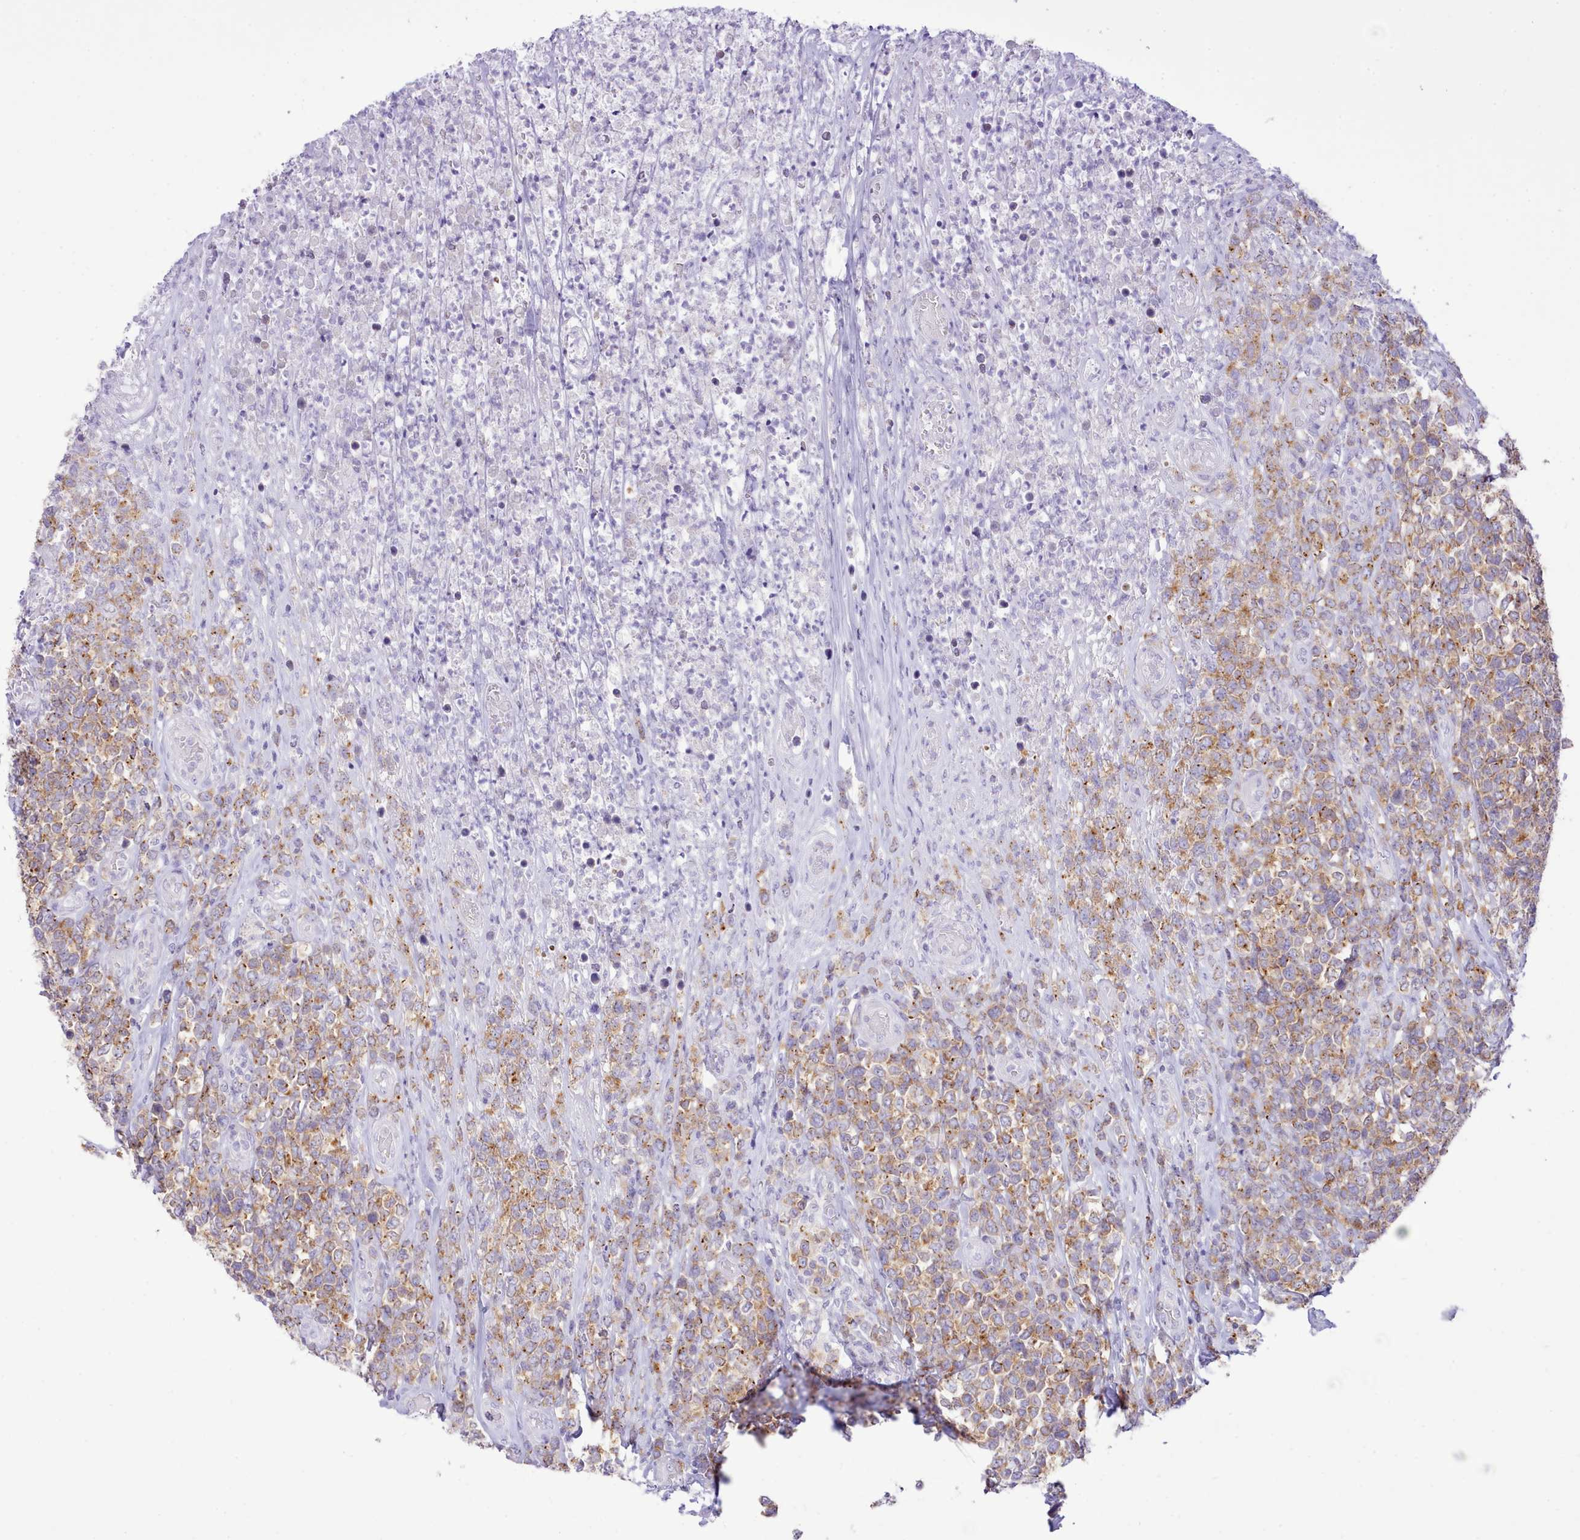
{"staining": {"intensity": "moderate", "quantity": ">75%", "location": "cytoplasmic/membranous"}, "tissue": "lymphoma", "cell_type": "Tumor cells", "image_type": "cancer", "snomed": [{"axis": "morphology", "description": "Malignant lymphoma, non-Hodgkin's type, High grade"}, {"axis": "topography", "description": "Soft tissue"}], "caption": "A brown stain highlights moderate cytoplasmic/membranous staining of a protein in human lymphoma tumor cells.", "gene": "MDFI", "patient": {"sex": "female", "age": 56}}